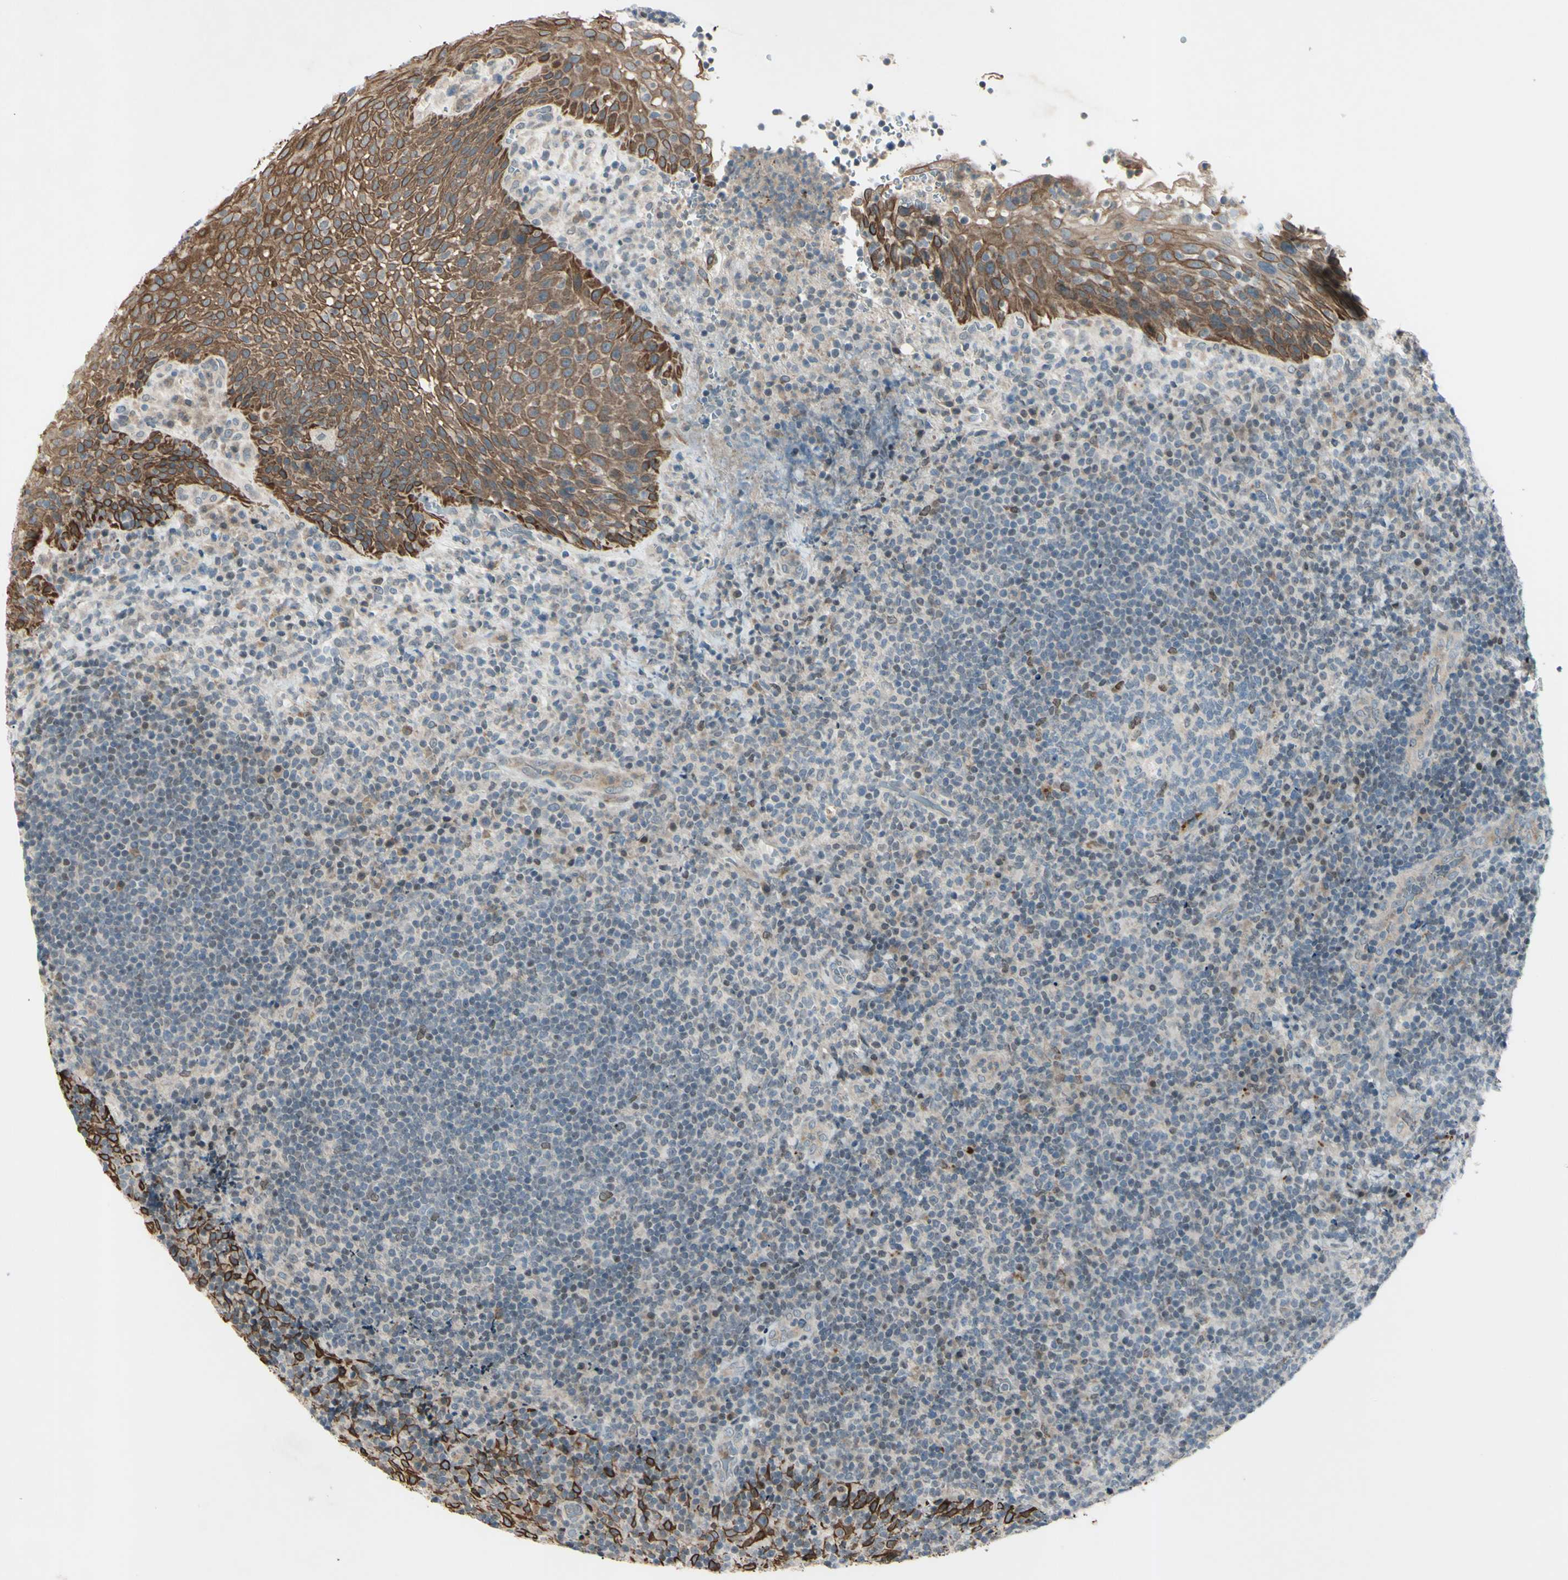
{"staining": {"intensity": "negative", "quantity": "none", "location": "none"}, "tissue": "lymphoma", "cell_type": "Tumor cells", "image_type": "cancer", "snomed": [{"axis": "morphology", "description": "Malignant lymphoma, non-Hodgkin's type, High grade"}, {"axis": "topography", "description": "Tonsil"}], "caption": "Immunohistochemistry (IHC) of human lymphoma demonstrates no staining in tumor cells.", "gene": "FGFR2", "patient": {"sex": "female", "age": 36}}